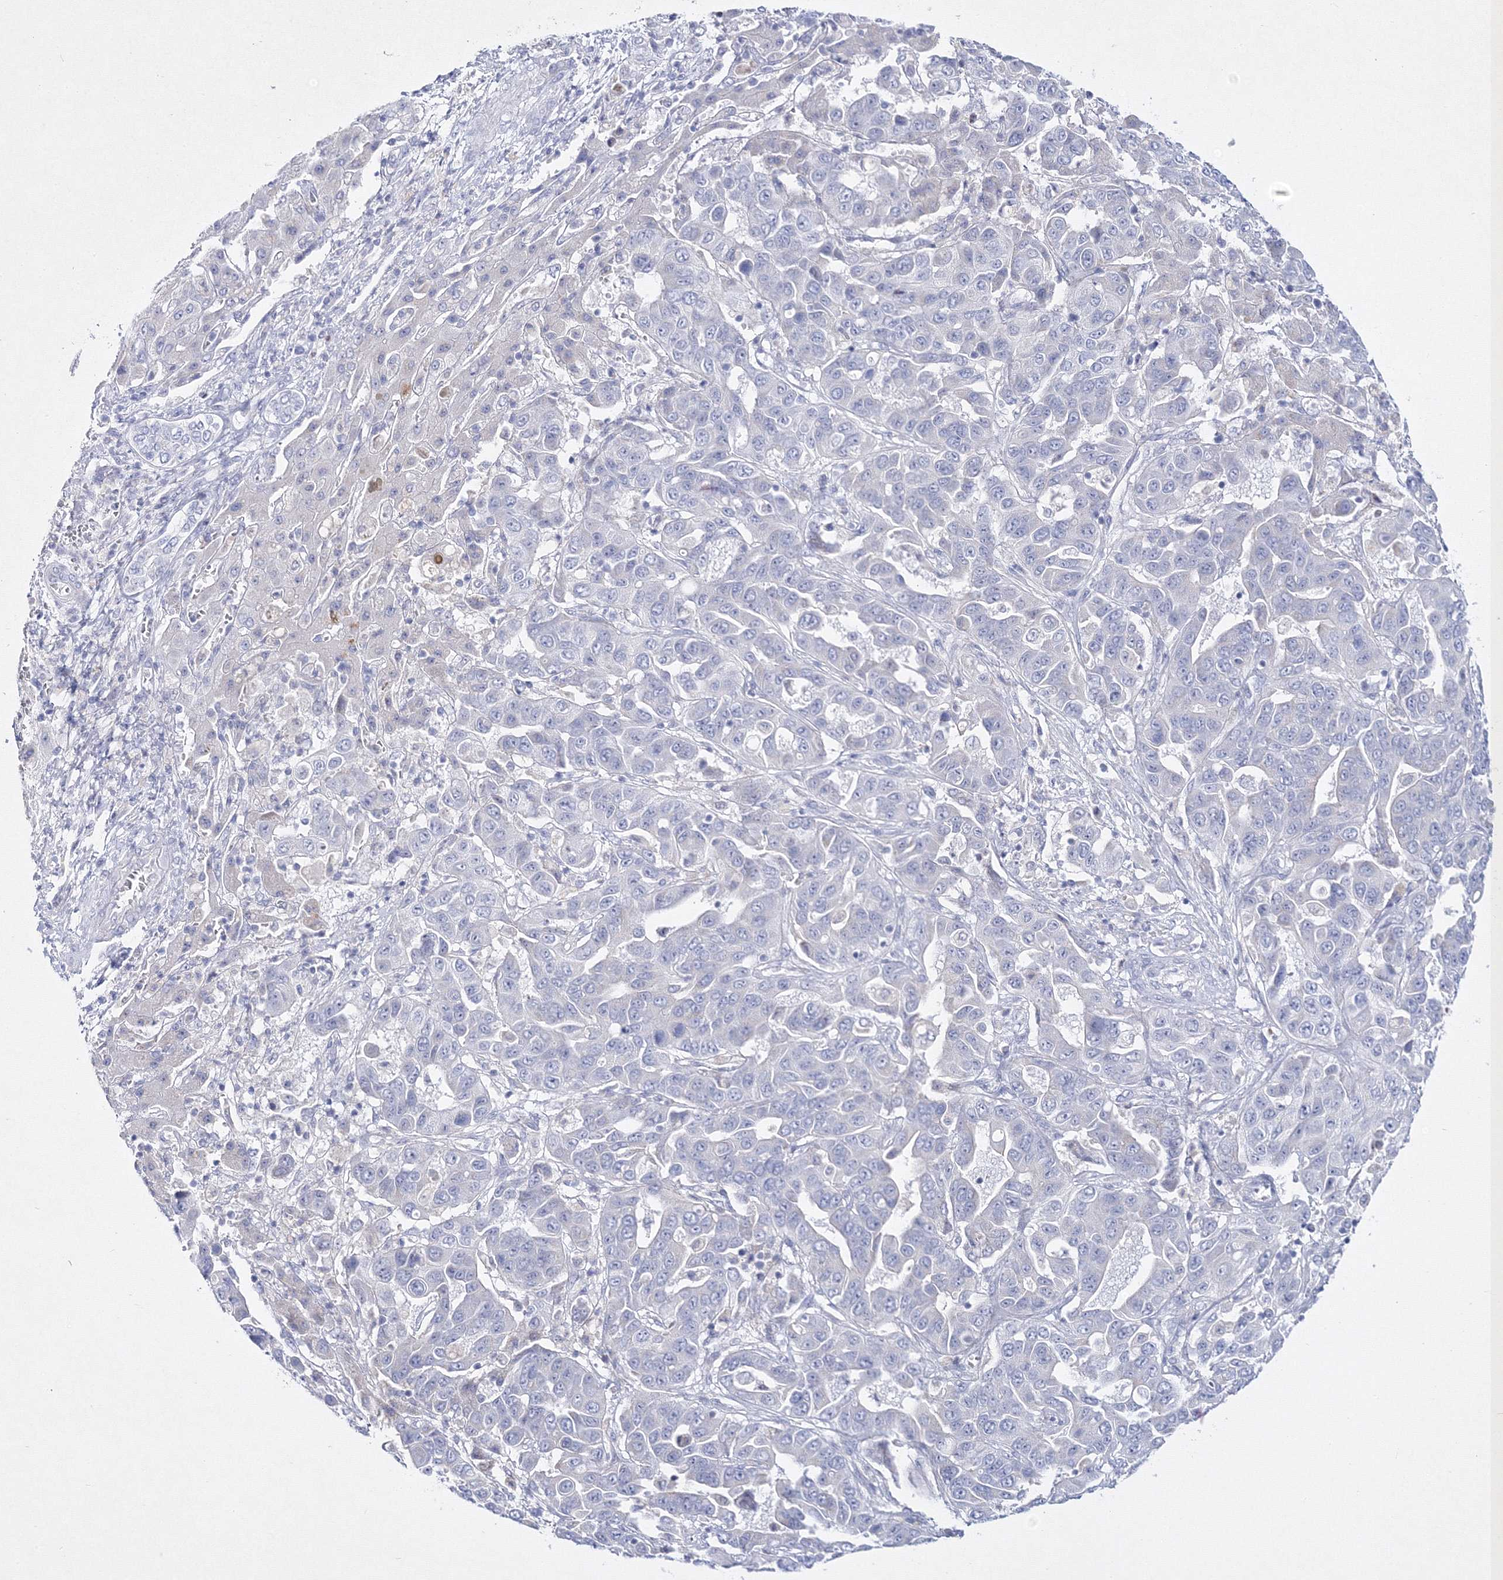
{"staining": {"intensity": "negative", "quantity": "none", "location": "none"}, "tissue": "liver cancer", "cell_type": "Tumor cells", "image_type": "cancer", "snomed": [{"axis": "morphology", "description": "Cholangiocarcinoma"}, {"axis": "topography", "description": "Liver"}], "caption": "An image of human liver cancer (cholangiocarcinoma) is negative for staining in tumor cells. (DAB (3,3'-diaminobenzidine) immunohistochemistry (IHC) with hematoxylin counter stain).", "gene": "NEU4", "patient": {"sex": "female", "age": 52}}